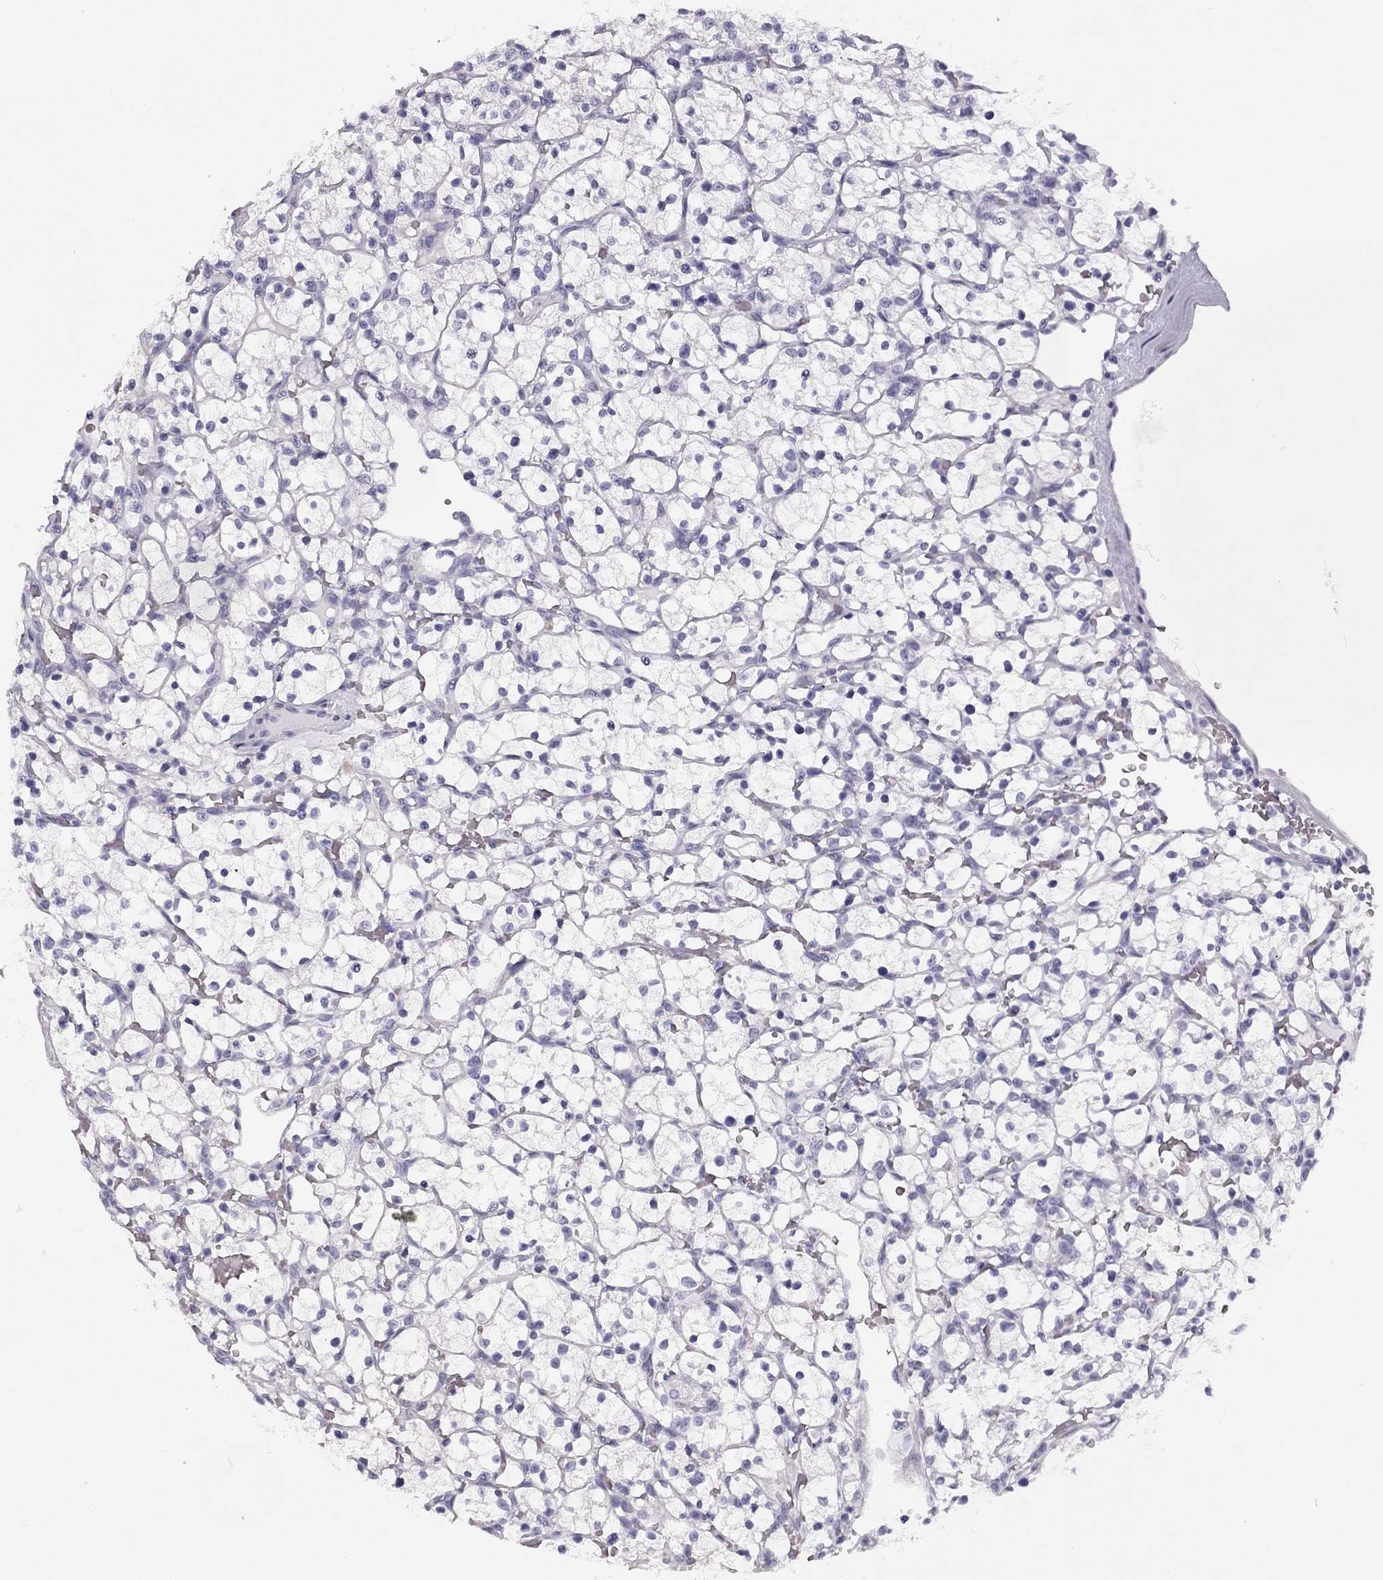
{"staining": {"intensity": "negative", "quantity": "none", "location": "none"}, "tissue": "renal cancer", "cell_type": "Tumor cells", "image_type": "cancer", "snomed": [{"axis": "morphology", "description": "Adenocarcinoma, NOS"}, {"axis": "topography", "description": "Kidney"}], "caption": "Renal cancer stained for a protein using IHC demonstrates no positivity tumor cells.", "gene": "MC5R", "patient": {"sex": "female", "age": 64}}